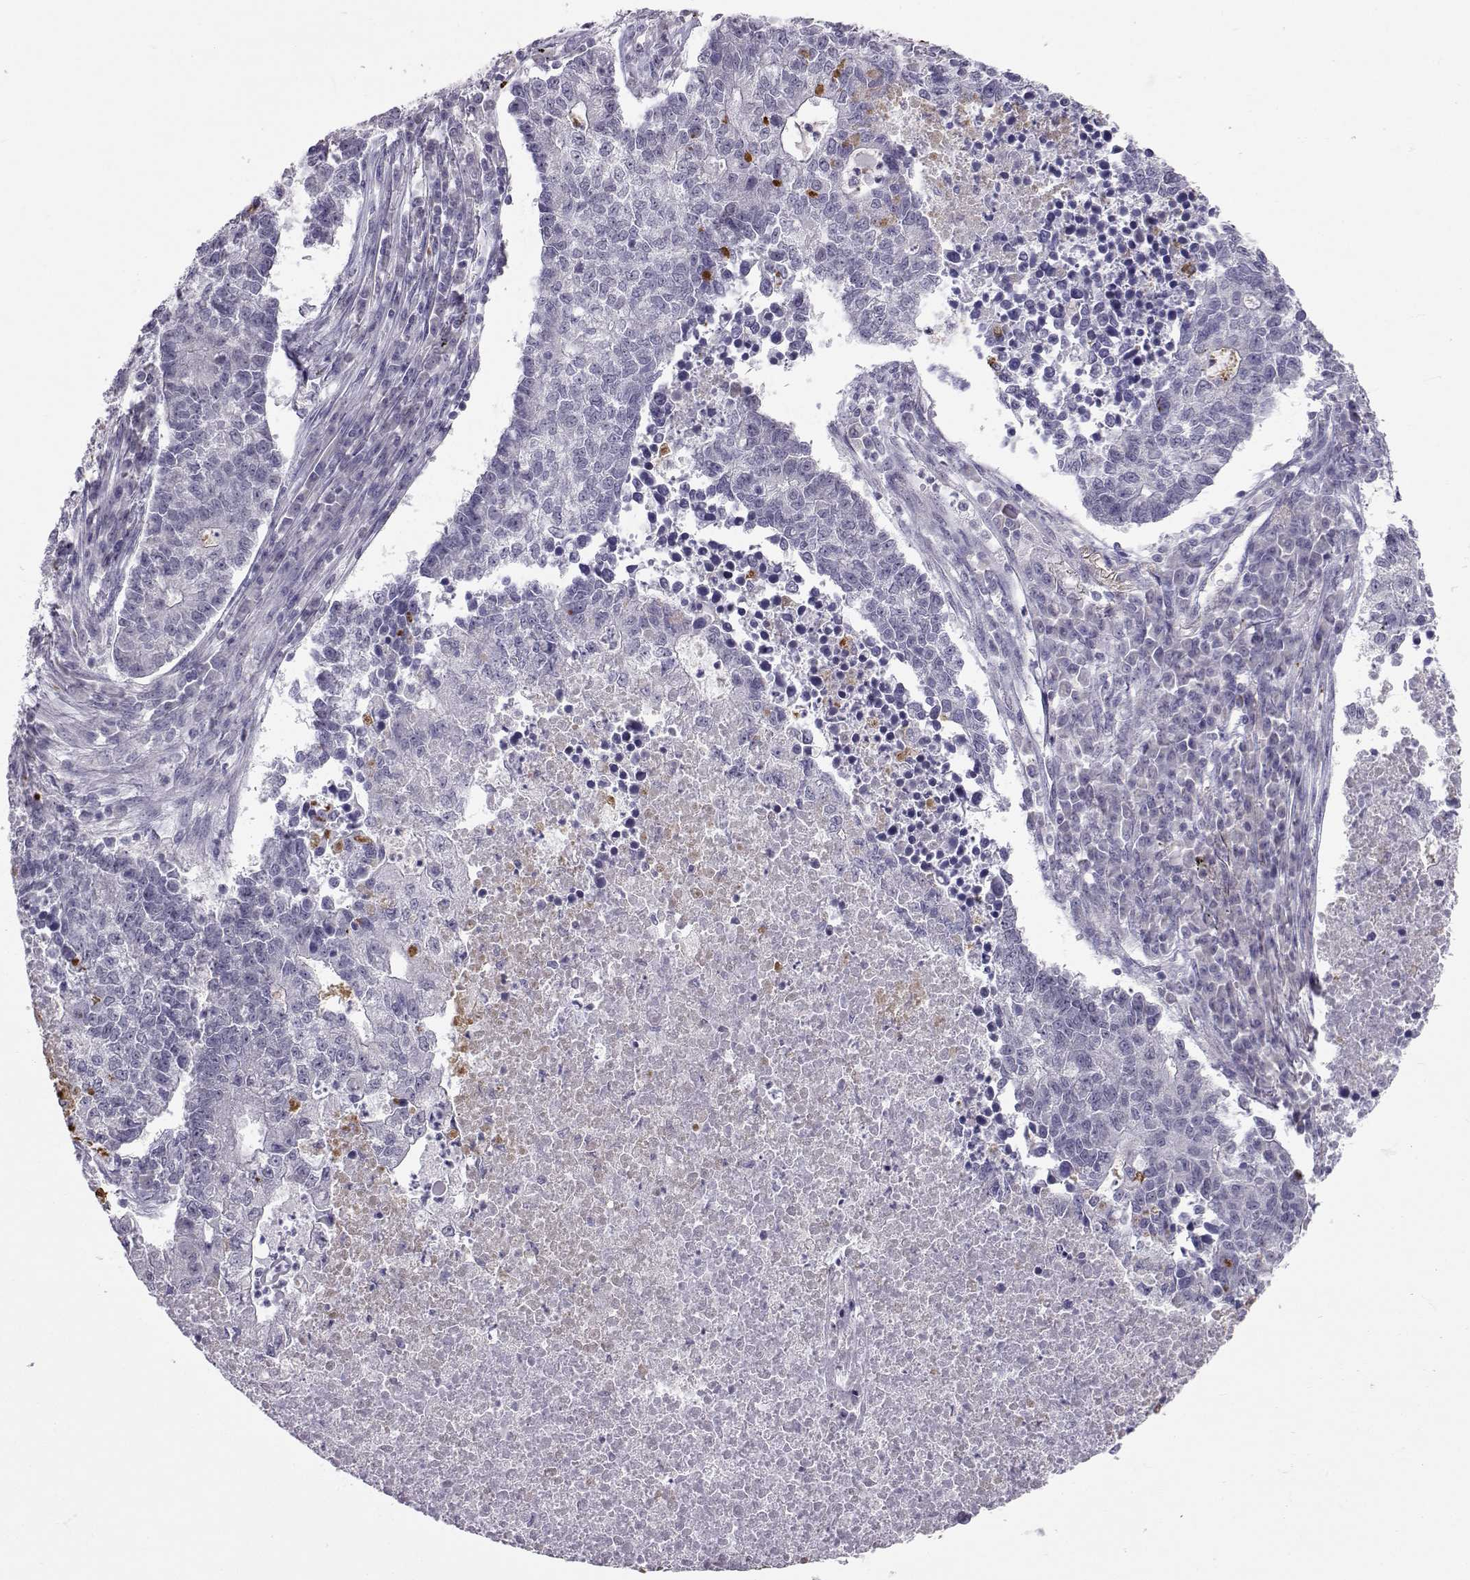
{"staining": {"intensity": "negative", "quantity": "none", "location": "none"}, "tissue": "lung cancer", "cell_type": "Tumor cells", "image_type": "cancer", "snomed": [{"axis": "morphology", "description": "Adenocarcinoma, NOS"}, {"axis": "topography", "description": "Lung"}], "caption": "This is a histopathology image of immunohistochemistry (IHC) staining of lung adenocarcinoma, which shows no staining in tumor cells.", "gene": "SLC6A3", "patient": {"sex": "male", "age": 57}}